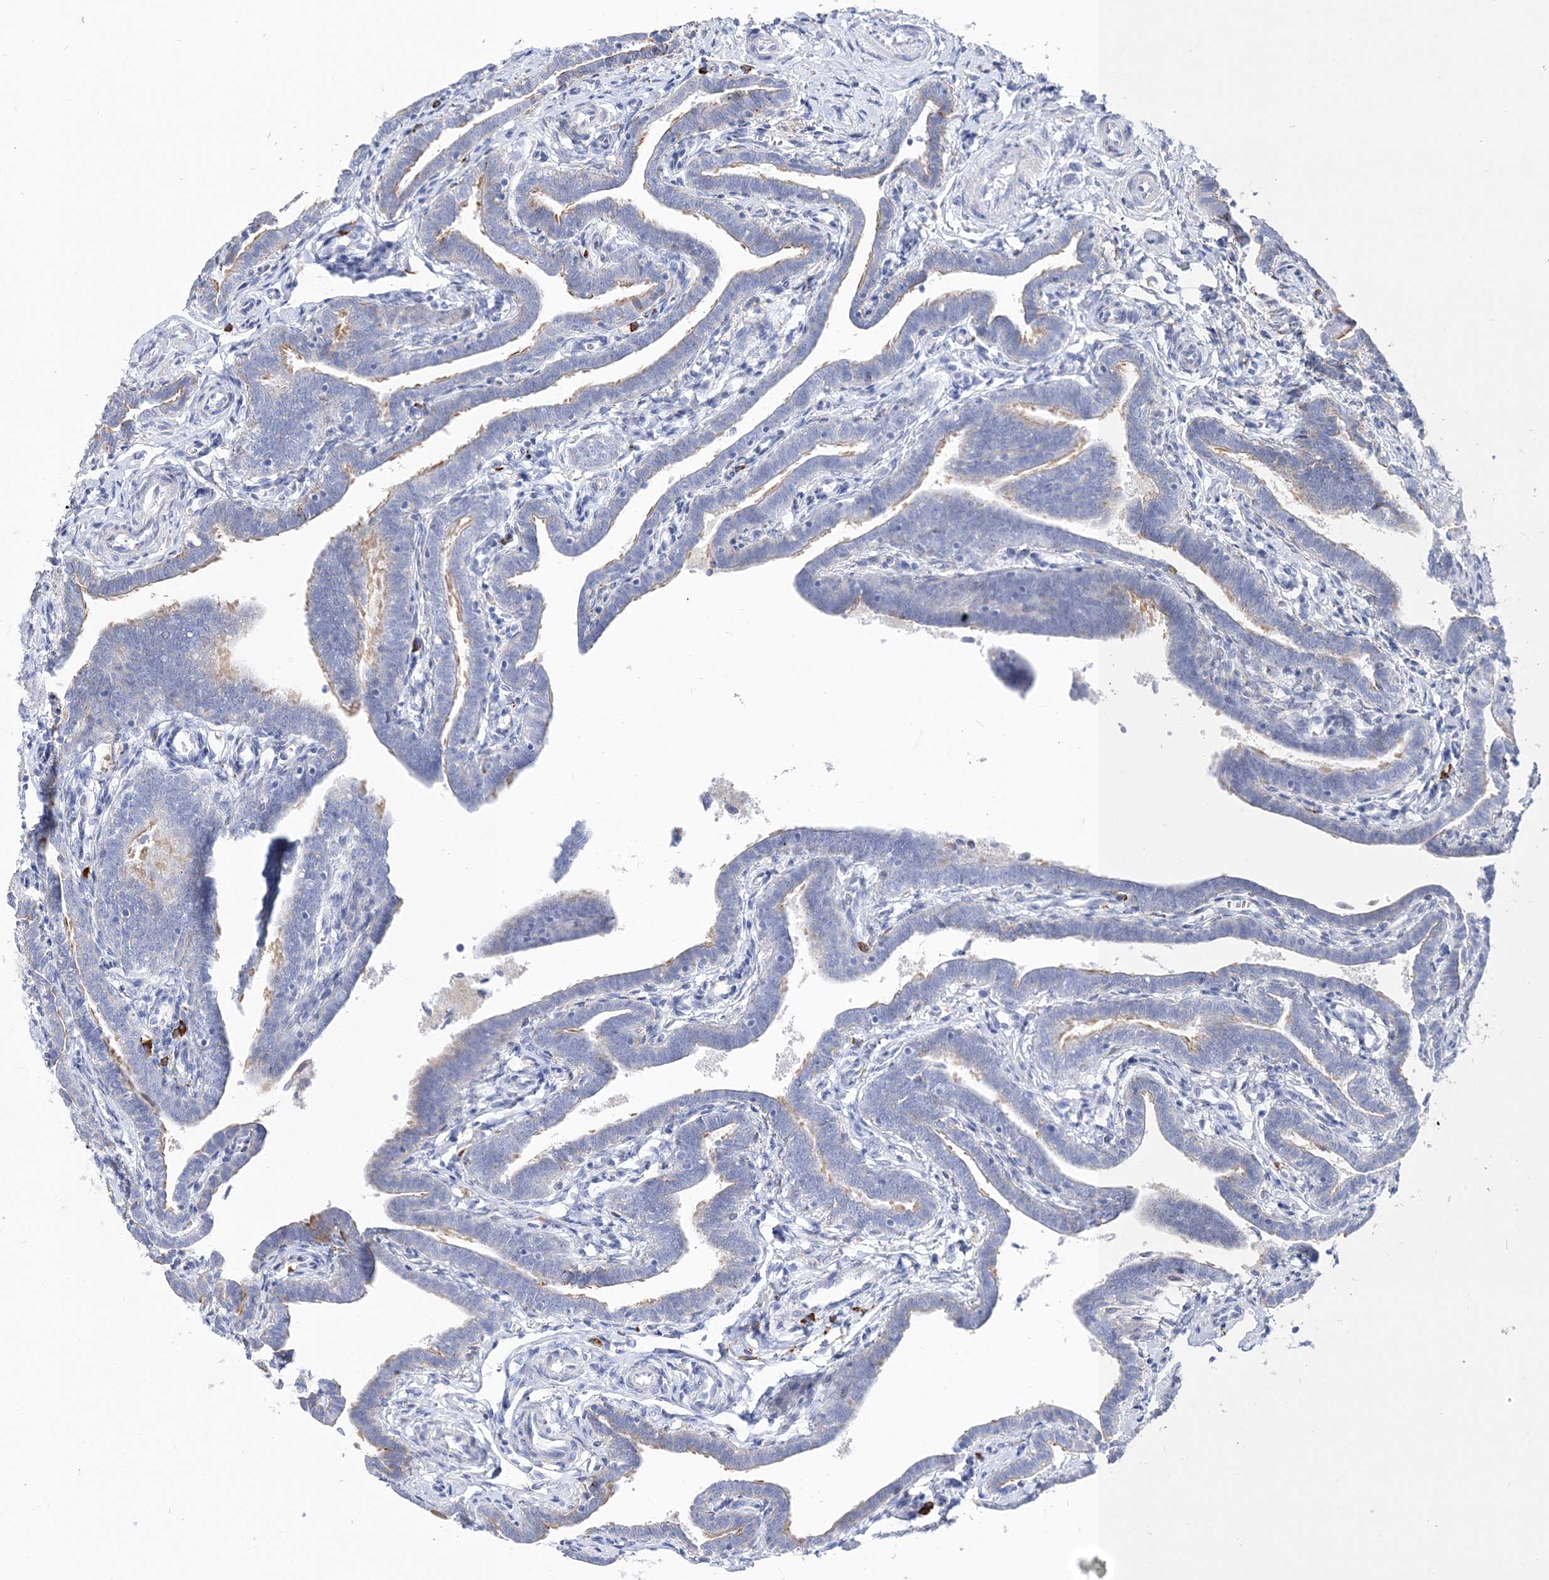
{"staining": {"intensity": "moderate", "quantity": "25%-75%", "location": "cytoplasmic/membranous"}, "tissue": "fallopian tube", "cell_type": "Glandular cells", "image_type": "normal", "snomed": [{"axis": "morphology", "description": "Normal tissue, NOS"}, {"axis": "topography", "description": "Fallopian tube"}], "caption": "Glandular cells demonstrate medium levels of moderate cytoplasmic/membranous positivity in about 25%-75% of cells in unremarkable fallopian tube. (DAB (3,3'-diaminobenzidine) IHC with brightfield microscopy, high magnification).", "gene": "TSPYL6", "patient": {"sex": "female", "age": 36}}